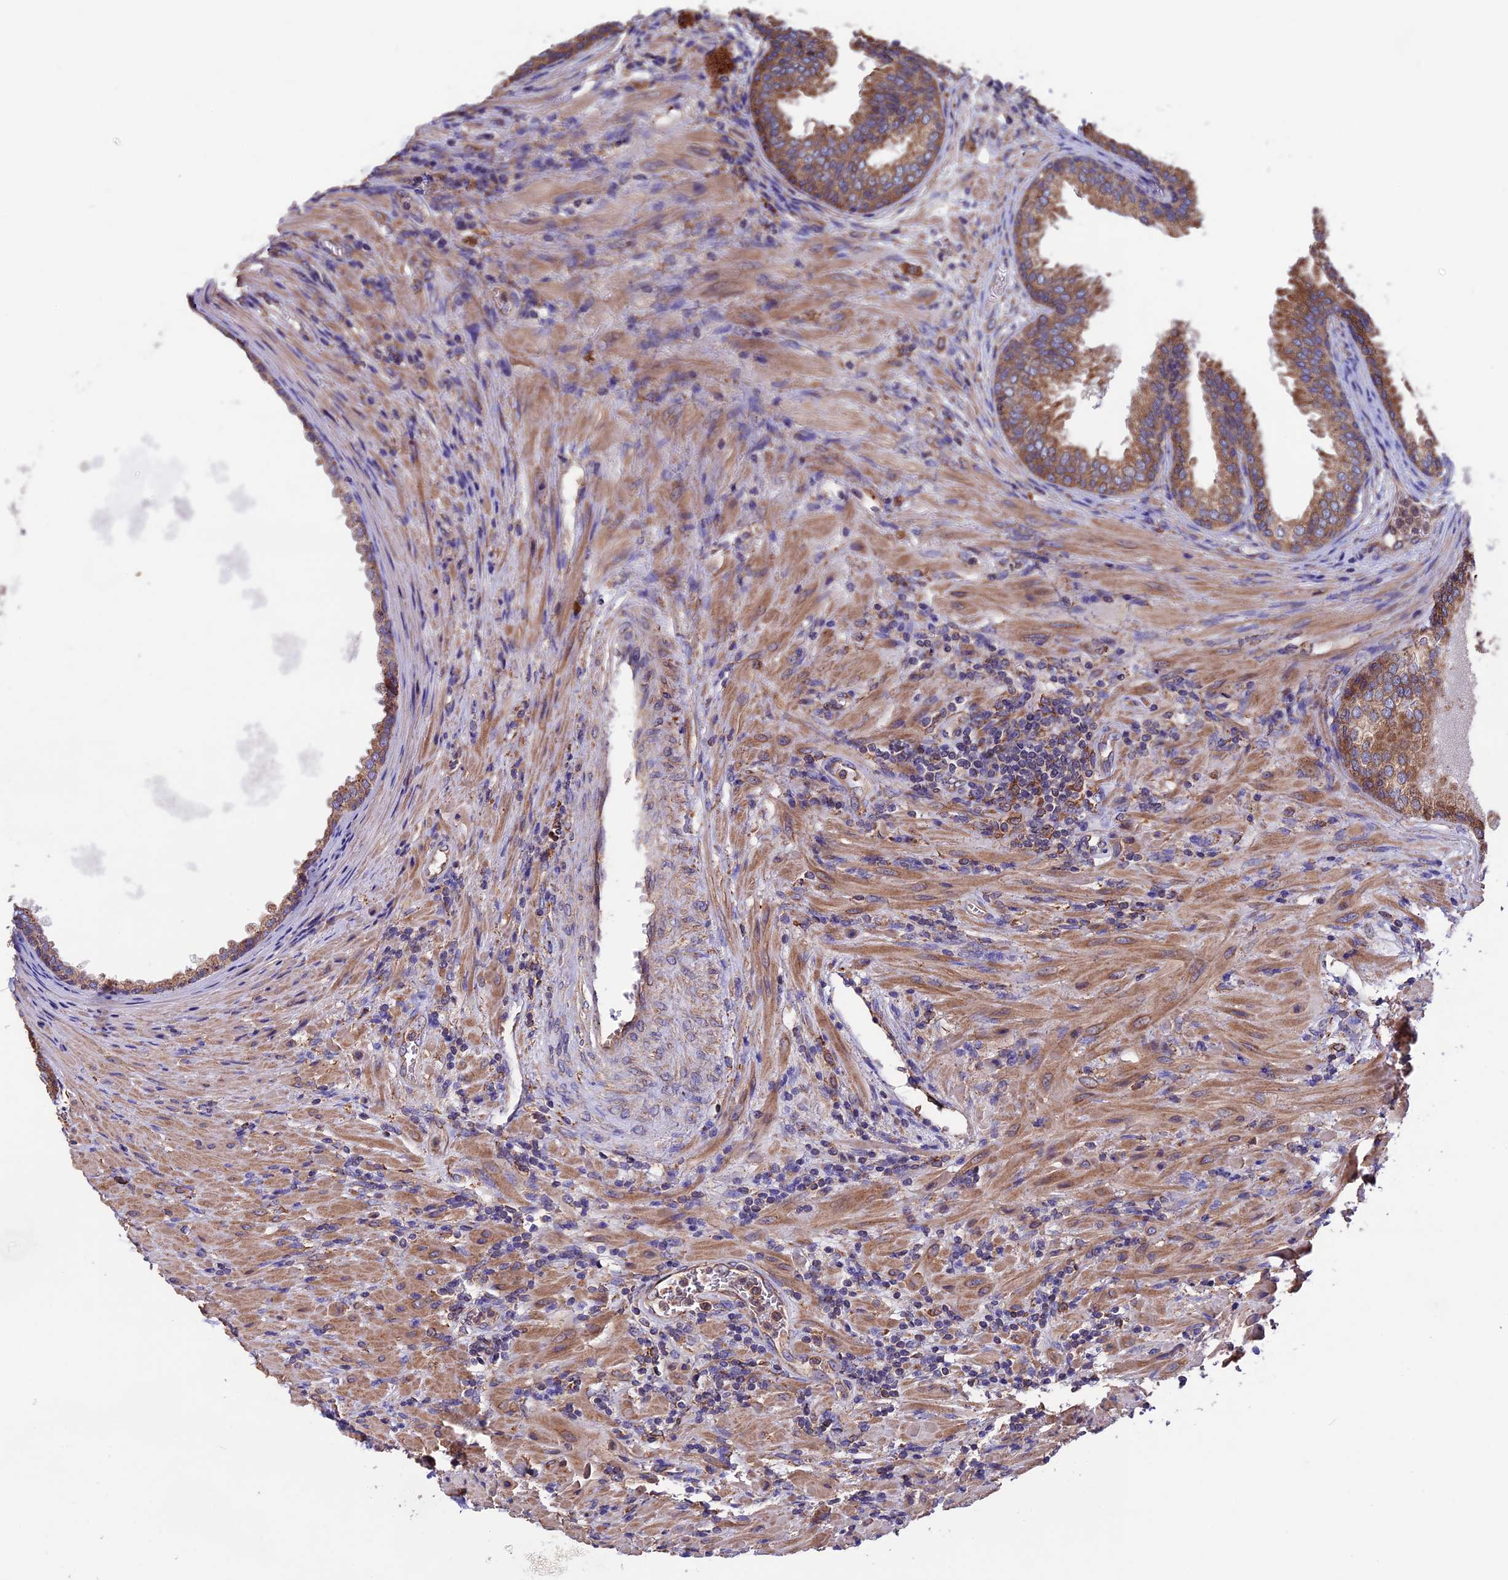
{"staining": {"intensity": "moderate", "quantity": ">75%", "location": "cytoplasmic/membranous"}, "tissue": "prostate", "cell_type": "Glandular cells", "image_type": "normal", "snomed": [{"axis": "morphology", "description": "Normal tissue, NOS"}, {"axis": "topography", "description": "Prostate"}], "caption": "Moderate cytoplasmic/membranous protein positivity is present in approximately >75% of glandular cells in prostate. (Brightfield microscopy of DAB IHC at high magnification).", "gene": "BTBD3", "patient": {"sex": "male", "age": 76}}